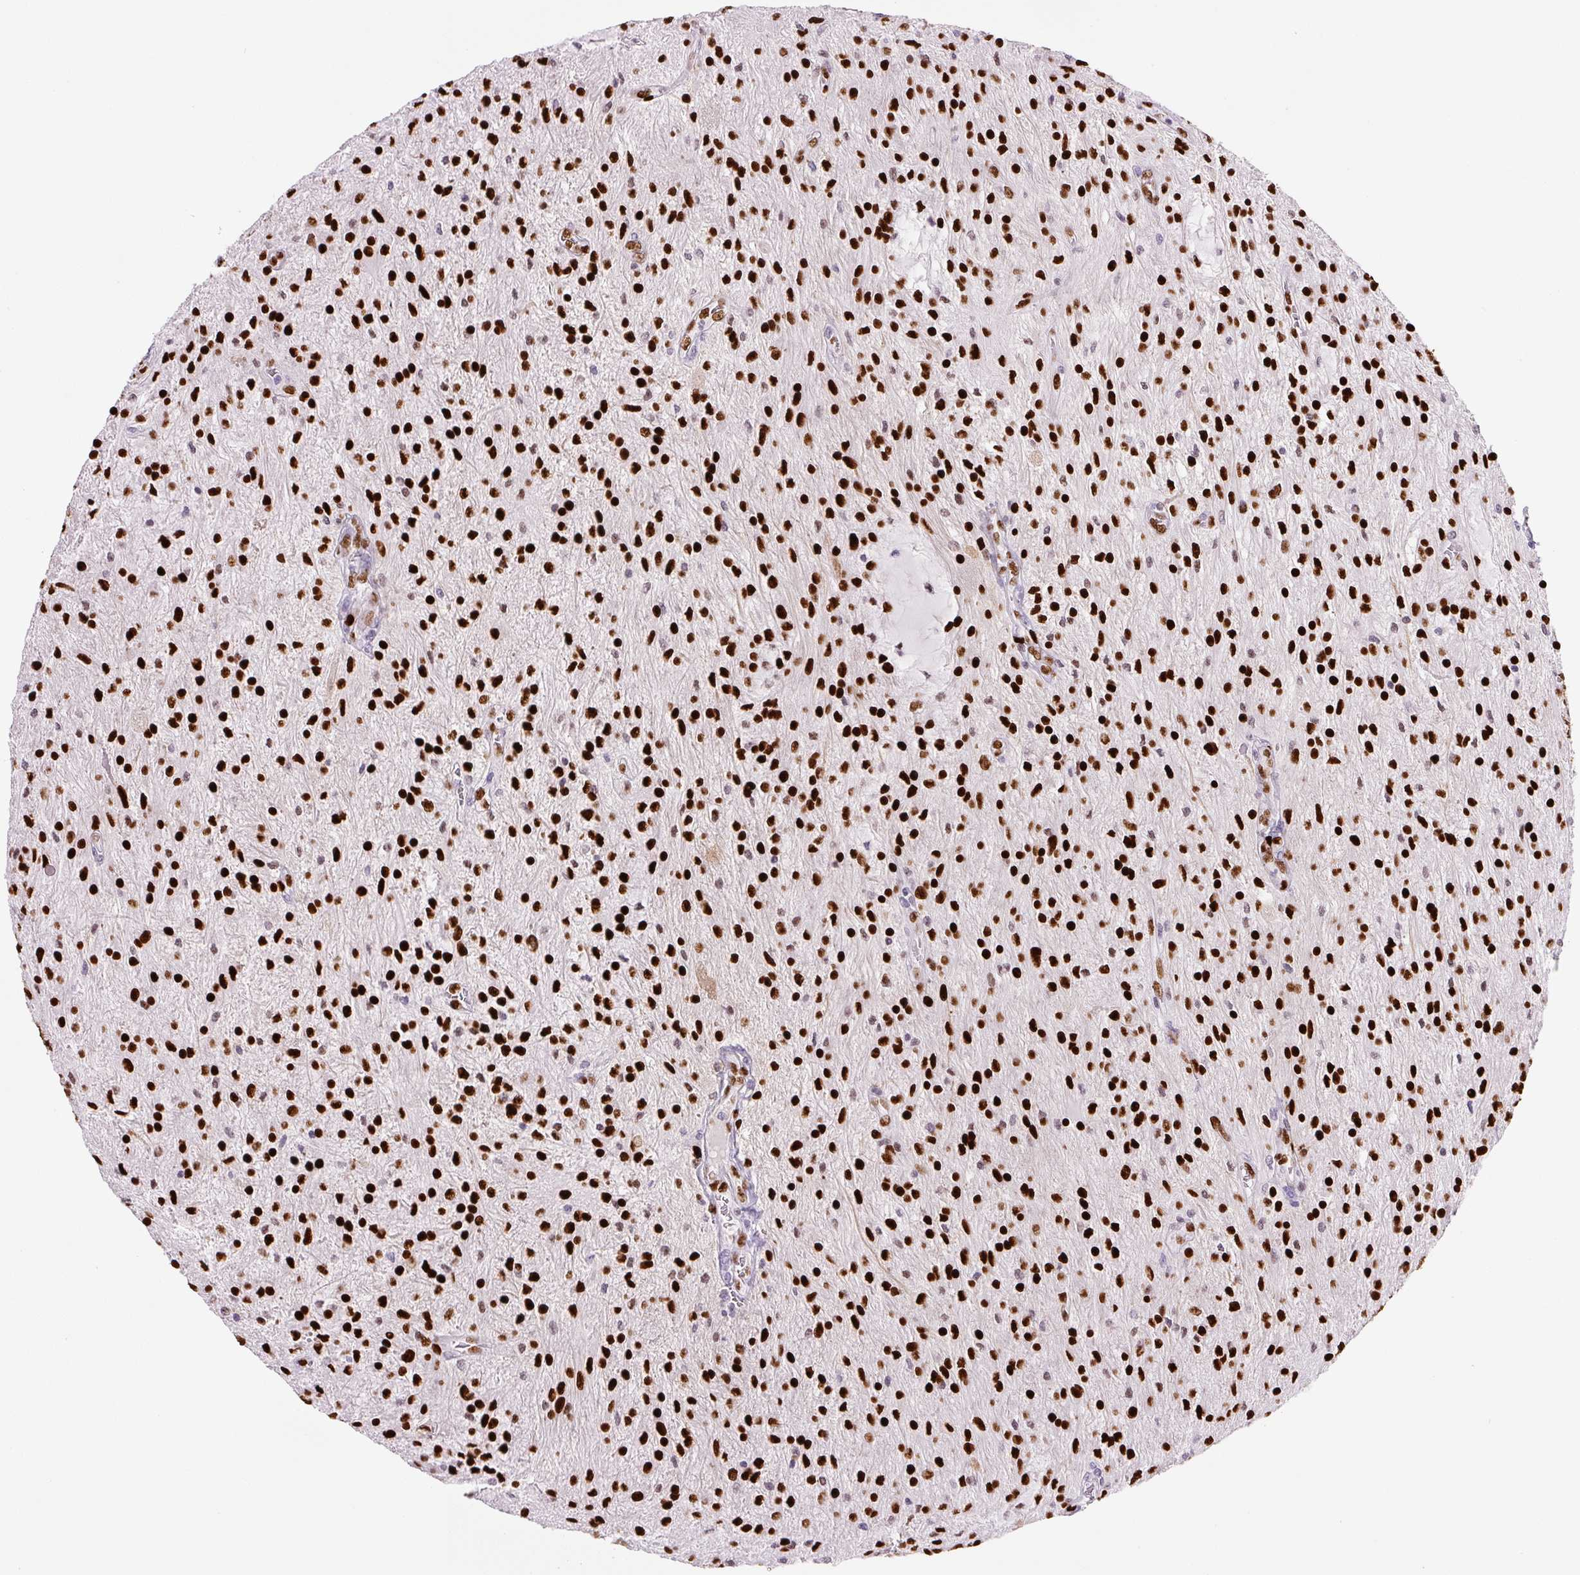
{"staining": {"intensity": "strong", "quantity": ">75%", "location": "nuclear"}, "tissue": "glioma", "cell_type": "Tumor cells", "image_type": "cancer", "snomed": [{"axis": "morphology", "description": "Glioma, malignant, Low grade"}, {"axis": "topography", "description": "Cerebellum"}], "caption": "This micrograph reveals IHC staining of human malignant low-grade glioma, with high strong nuclear expression in about >75% of tumor cells.", "gene": "ZEB1", "patient": {"sex": "female", "age": 14}}